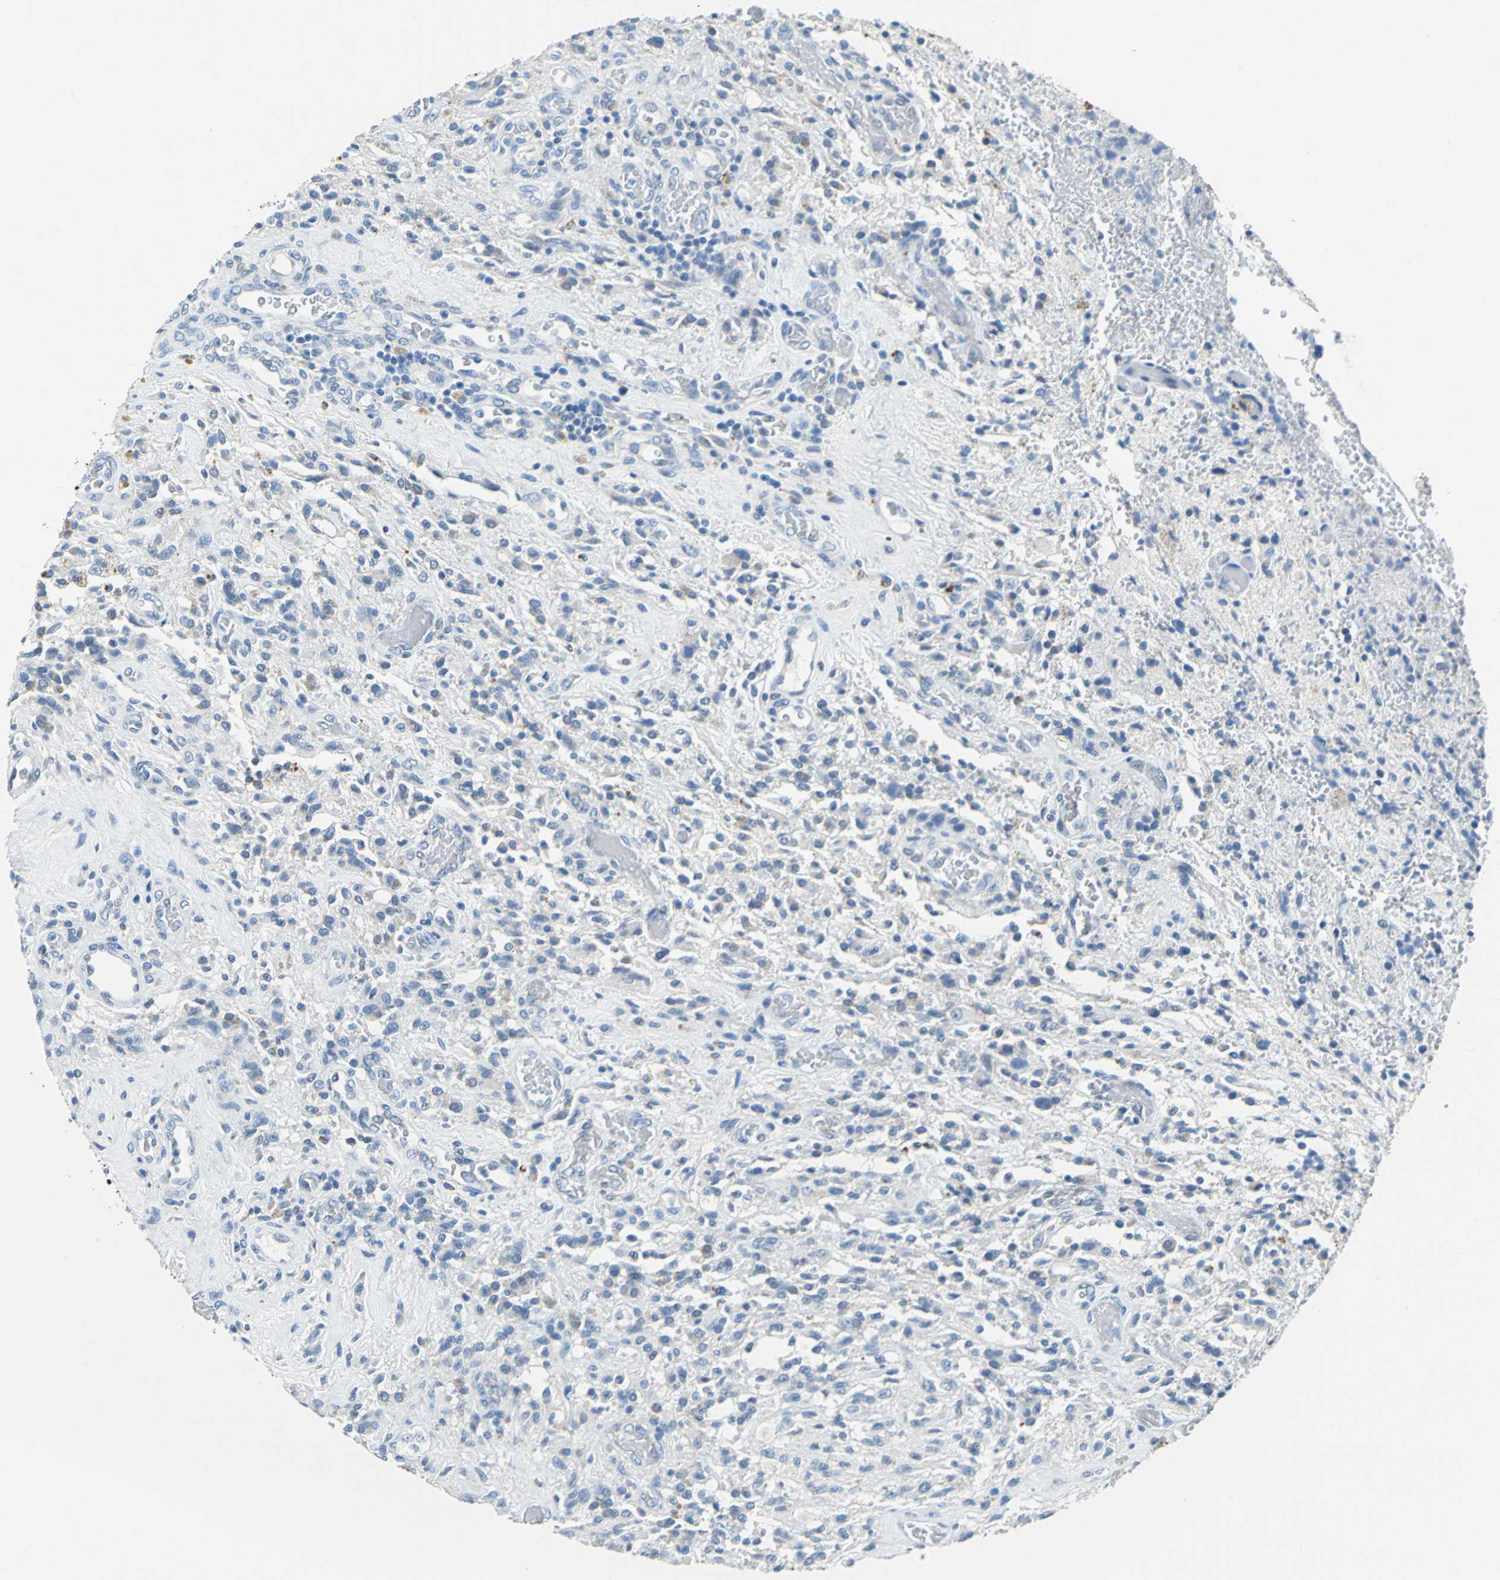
{"staining": {"intensity": "weak", "quantity": "<25%", "location": "cytoplasmic/membranous"}, "tissue": "glioma", "cell_type": "Tumor cells", "image_type": "cancer", "snomed": [{"axis": "morphology", "description": "Normal tissue, NOS"}, {"axis": "morphology", "description": "Glioma, malignant, High grade"}, {"axis": "topography", "description": "Cerebral cortex"}], "caption": "High magnification brightfield microscopy of glioma stained with DAB (brown) and counterstained with hematoxylin (blue): tumor cells show no significant positivity.", "gene": "TEX264", "patient": {"sex": "male", "age": 56}}